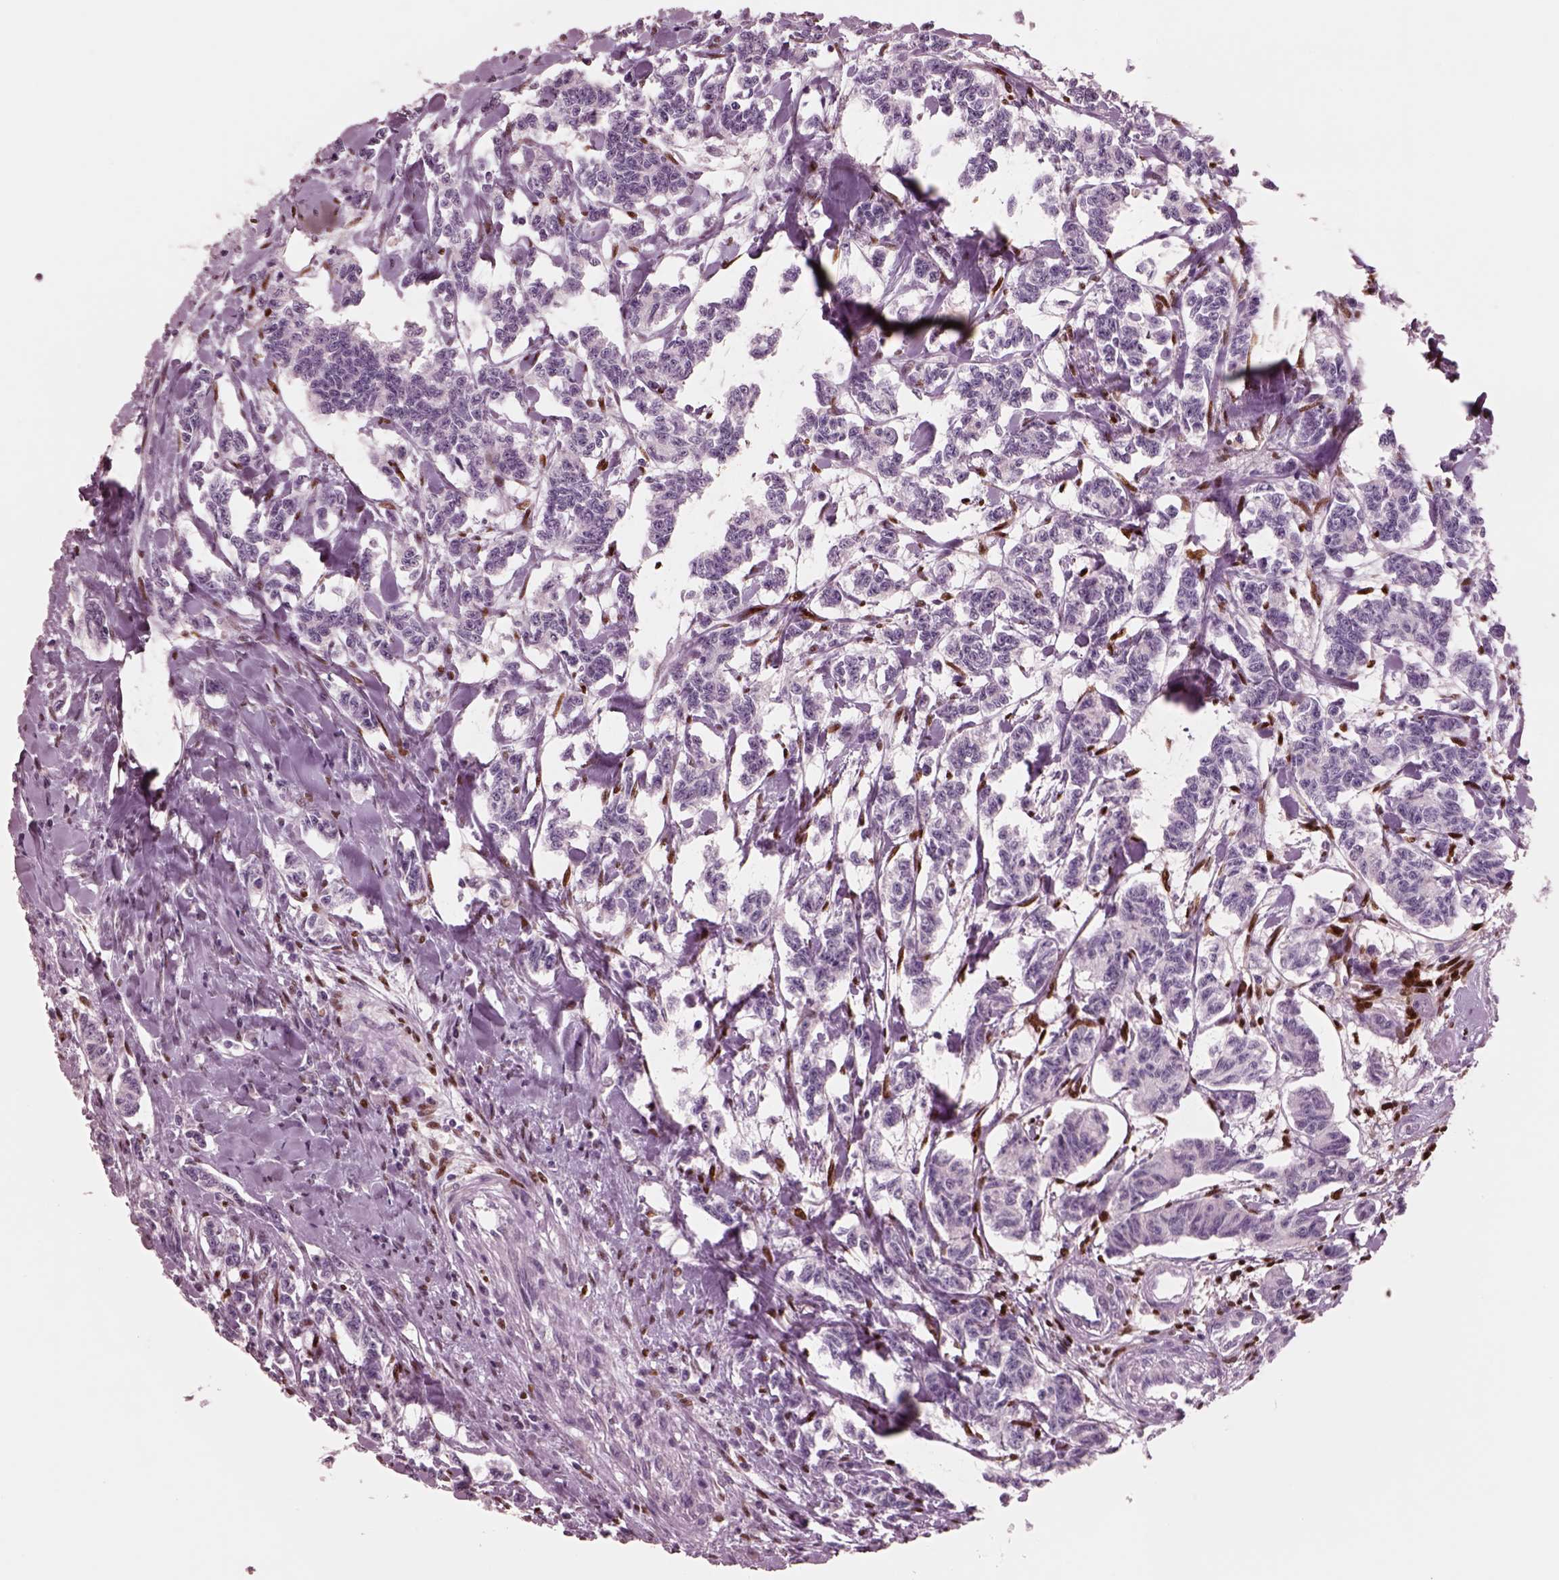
{"staining": {"intensity": "negative", "quantity": "none", "location": "none"}, "tissue": "carcinoid", "cell_type": "Tumor cells", "image_type": "cancer", "snomed": [{"axis": "morphology", "description": "Carcinoid, malignant, NOS"}, {"axis": "topography", "description": "Kidney"}], "caption": "Tumor cells are negative for brown protein staining in carcinoid.", "gene": "SOX9", "patient": {"sex": "female", "age": 41}}